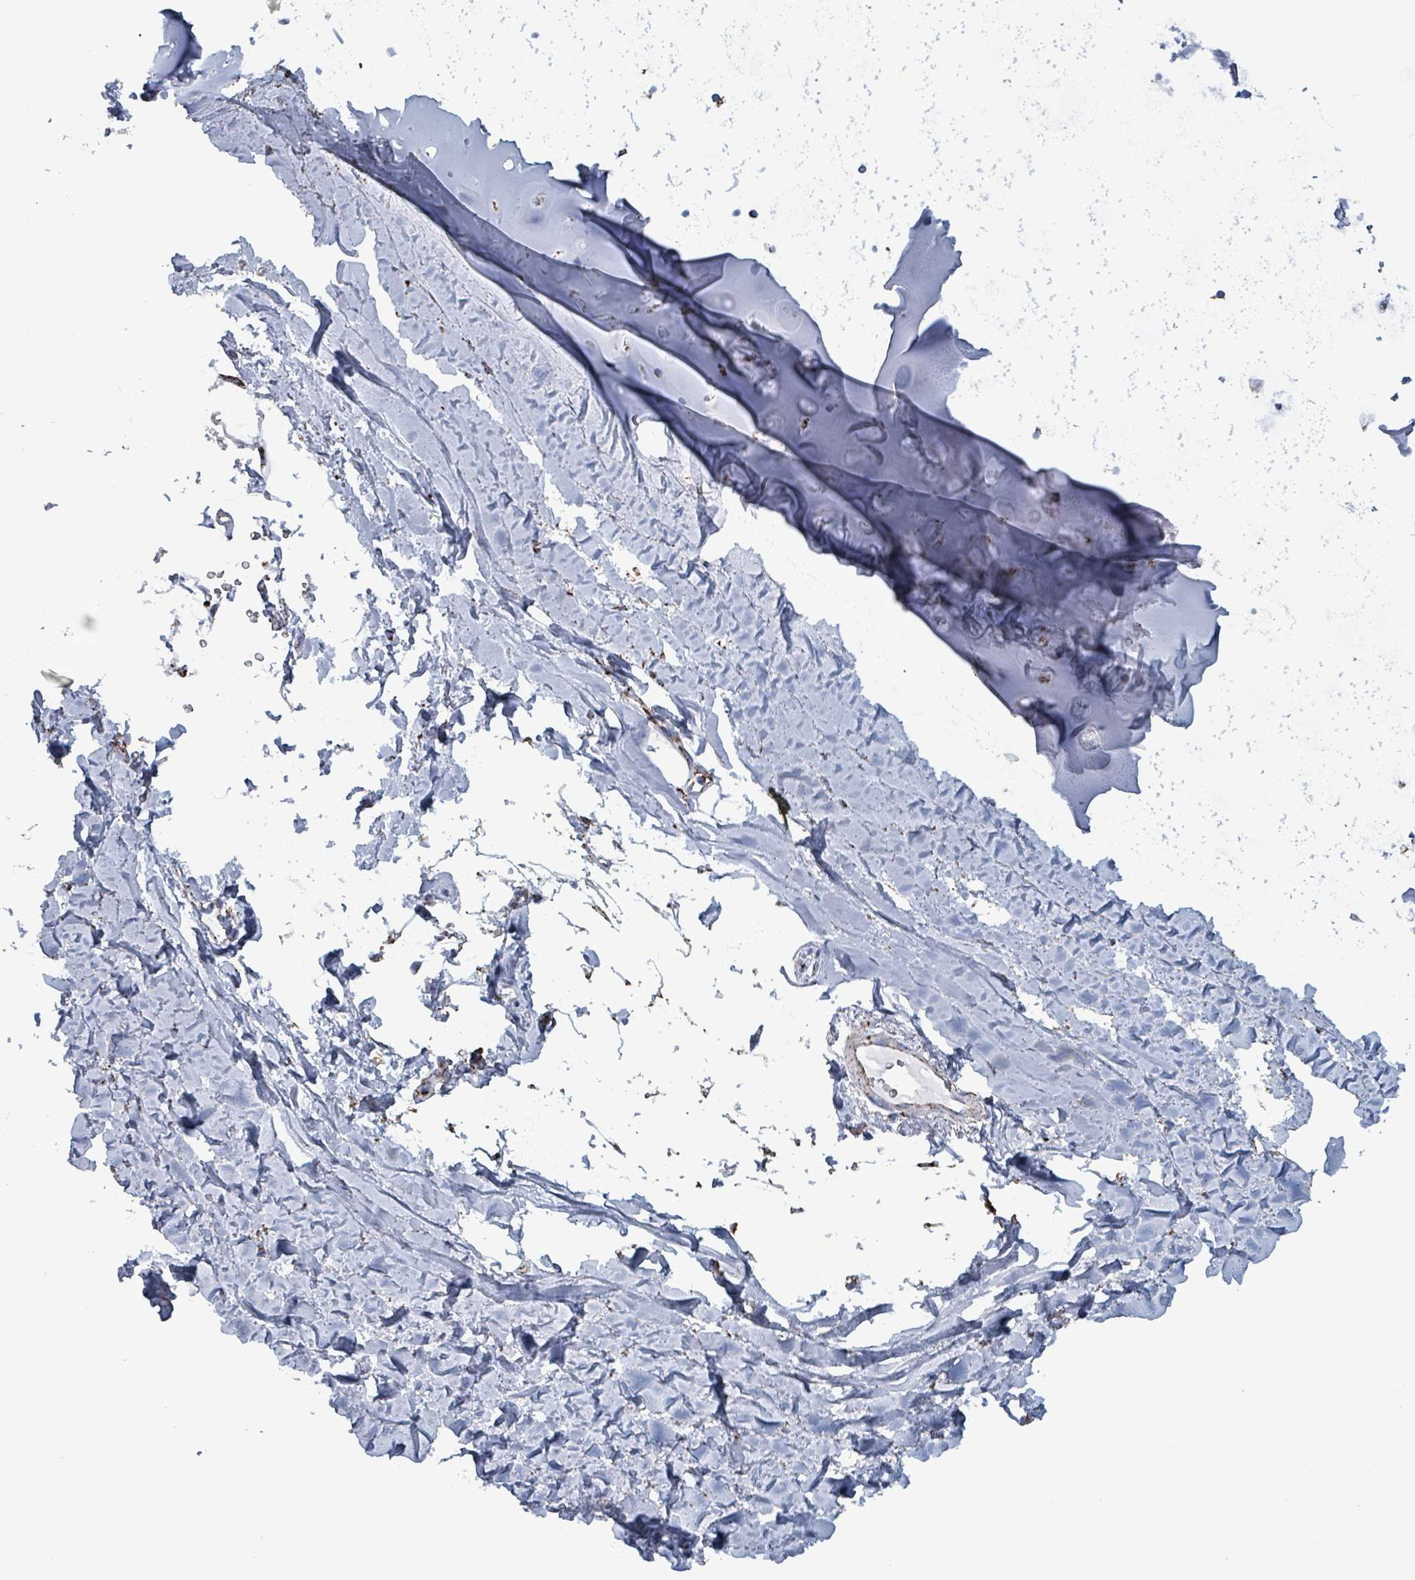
{"staining": {"intensity": "moderate", "quantity": "<25%", "location": "cytoplasmic/membranous"}, "tissue": "soft tissue", "cell_type": "Chondrocytes", "image_type": "normal", "snomed": [{"axis": "morphology", "description": "Normal tissue, NOS"}, {"axis": "topography", "description": "Cartilage tissue"}, {"axis": "topography", "description": "Bronchus"}], "caption": "A brown stain highlights moderate cytoplasmic/membranous expression of a protein in chondrocytes of benign human soft tissue.", "gene": "IDH3B", "patient": {"sex": "female", "age": 72}}